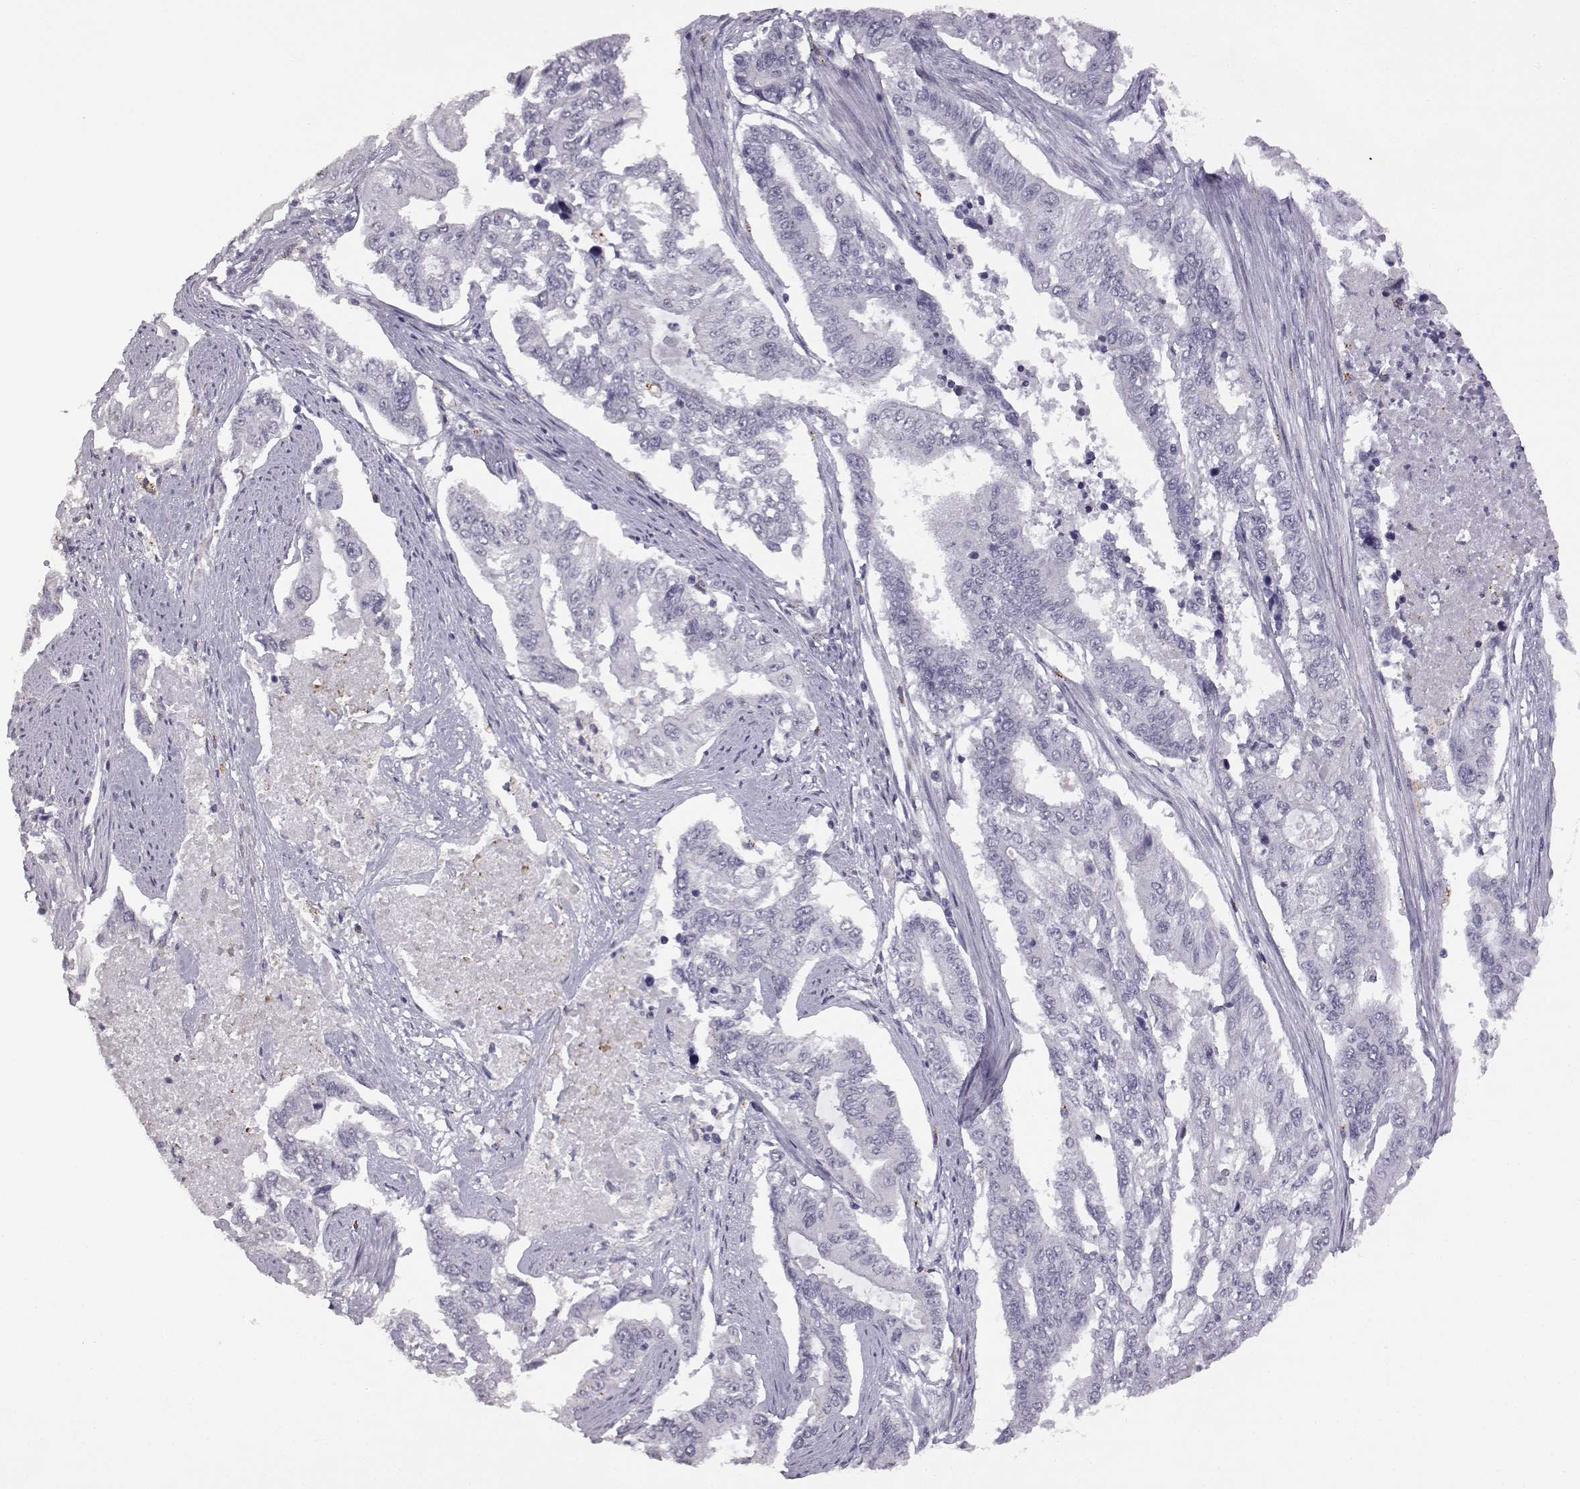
{"staining": {"intensity": "negative", "quantity": "none", "location": "none"}, "tissue": "endometrial cancer", "cell_type": "Tumor cells", "image_type": "cancer", "snomed": [{"axis": "morphology", "description": "Adenocarcinoma, NOS"}, {"axis": "topography", "description": "Uterus"}], "caption": "The micrograph exhibits no staining of tumor cells in endometrial cancer. (DAB (3,3'-diaminobenzidine) immunohistochemistry (IHC), high magnification).", "gene": "VGF", "patient": {"sex": "female", "age": 59}}